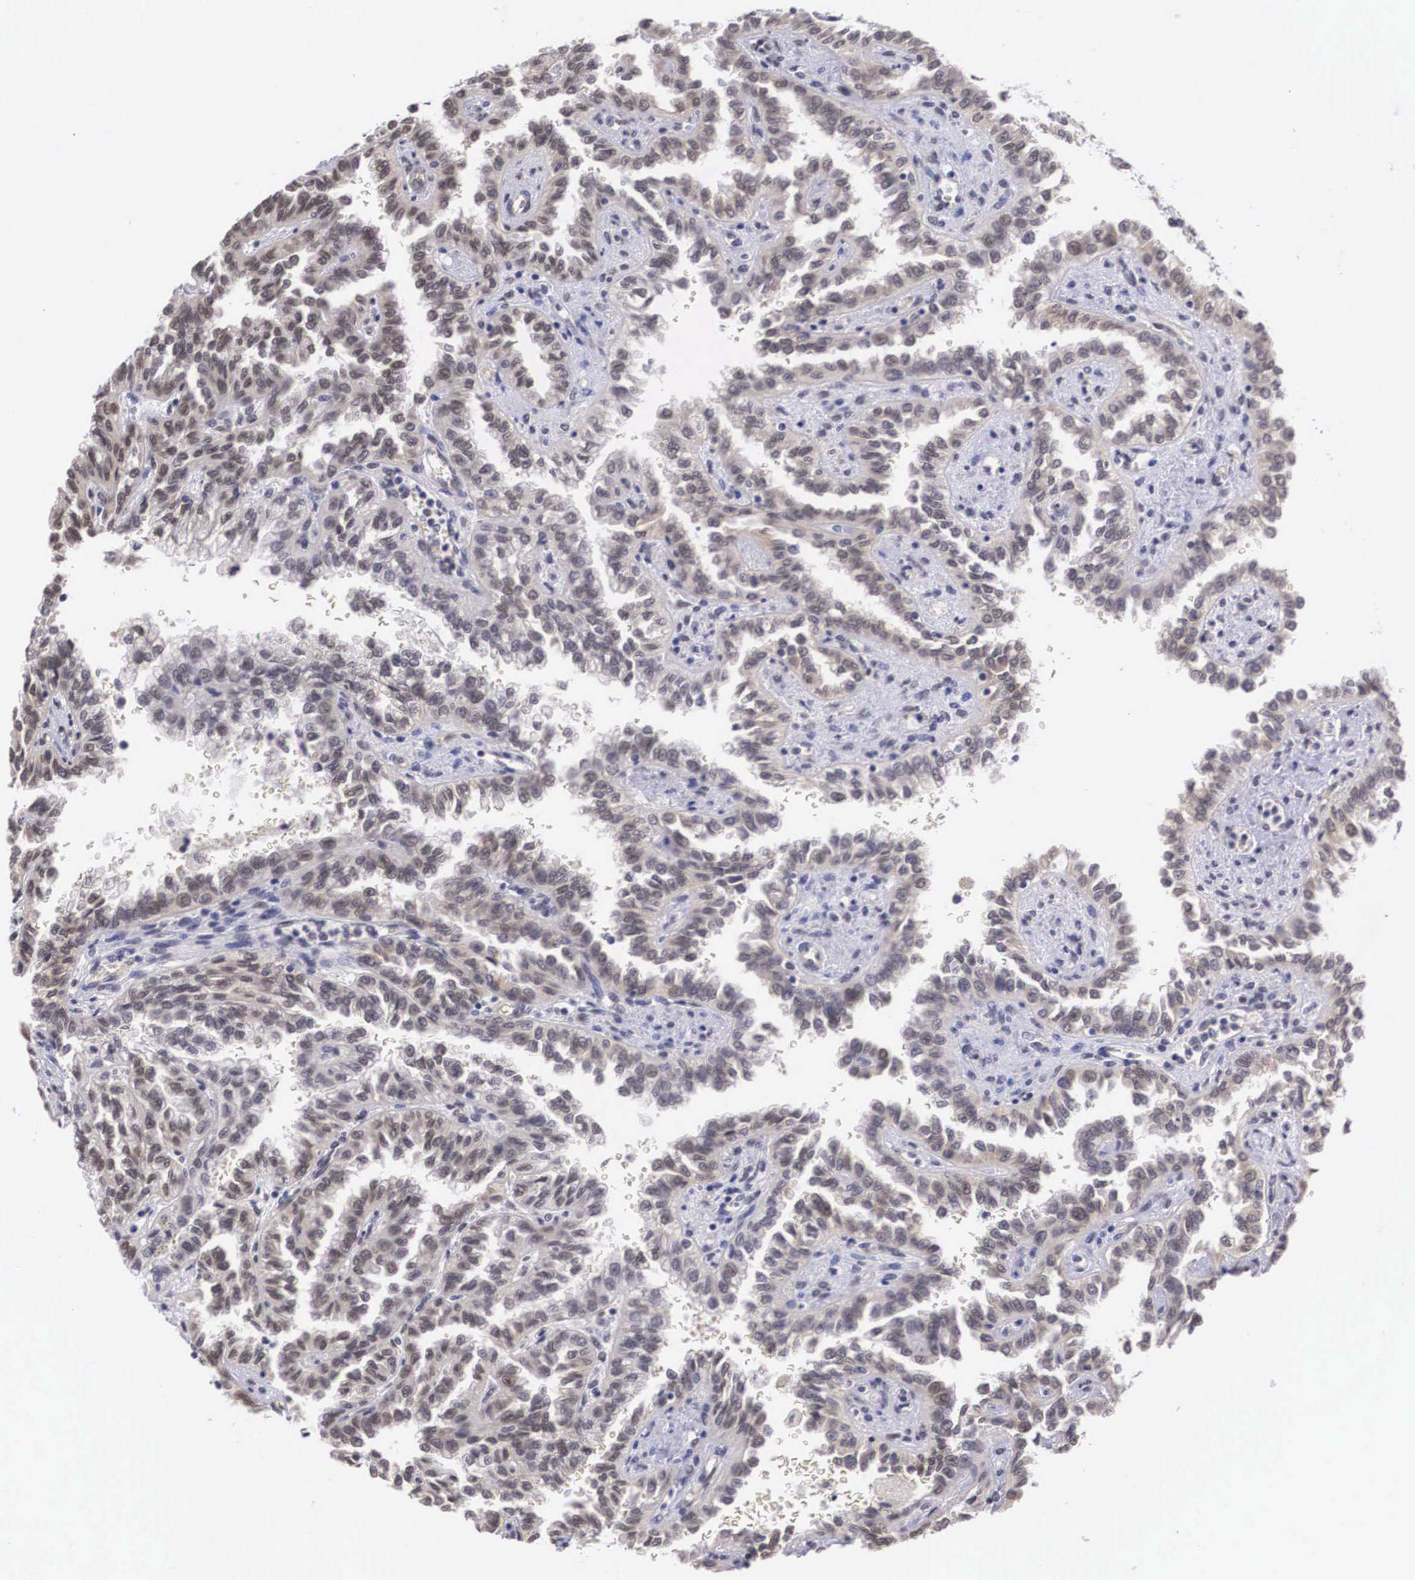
{"staining": {"intensity": "weak", "quantity": "25%-75%", "location": "cytoplasmic/membranous"}, "tissue": "renal cancer", "cell_type": "Tumor cells", "image_type": "cancer", "snomed": [{"axis": "morphology", "description": "Inflammation, NOS"}, {"axis": "morphology", "description": "Adenocarcinoma, NOS"}, {"axis": "topography", "description": "Kidney"}], "caption": "High-magnification brightfield microscopy of renal cancer stained with DAB (3,3'-diaminobenzidine) (brown) and counterstained with hematoxylin (blue). tumor cells exhibit weak cytoplasmic/membranous positivity is present in approximately25%-75% of cells. The protein is shown in brown color, while the nuclei are stained blue.", "gene": "OTX2", "patient": {"sex": "male", "age": 68}}